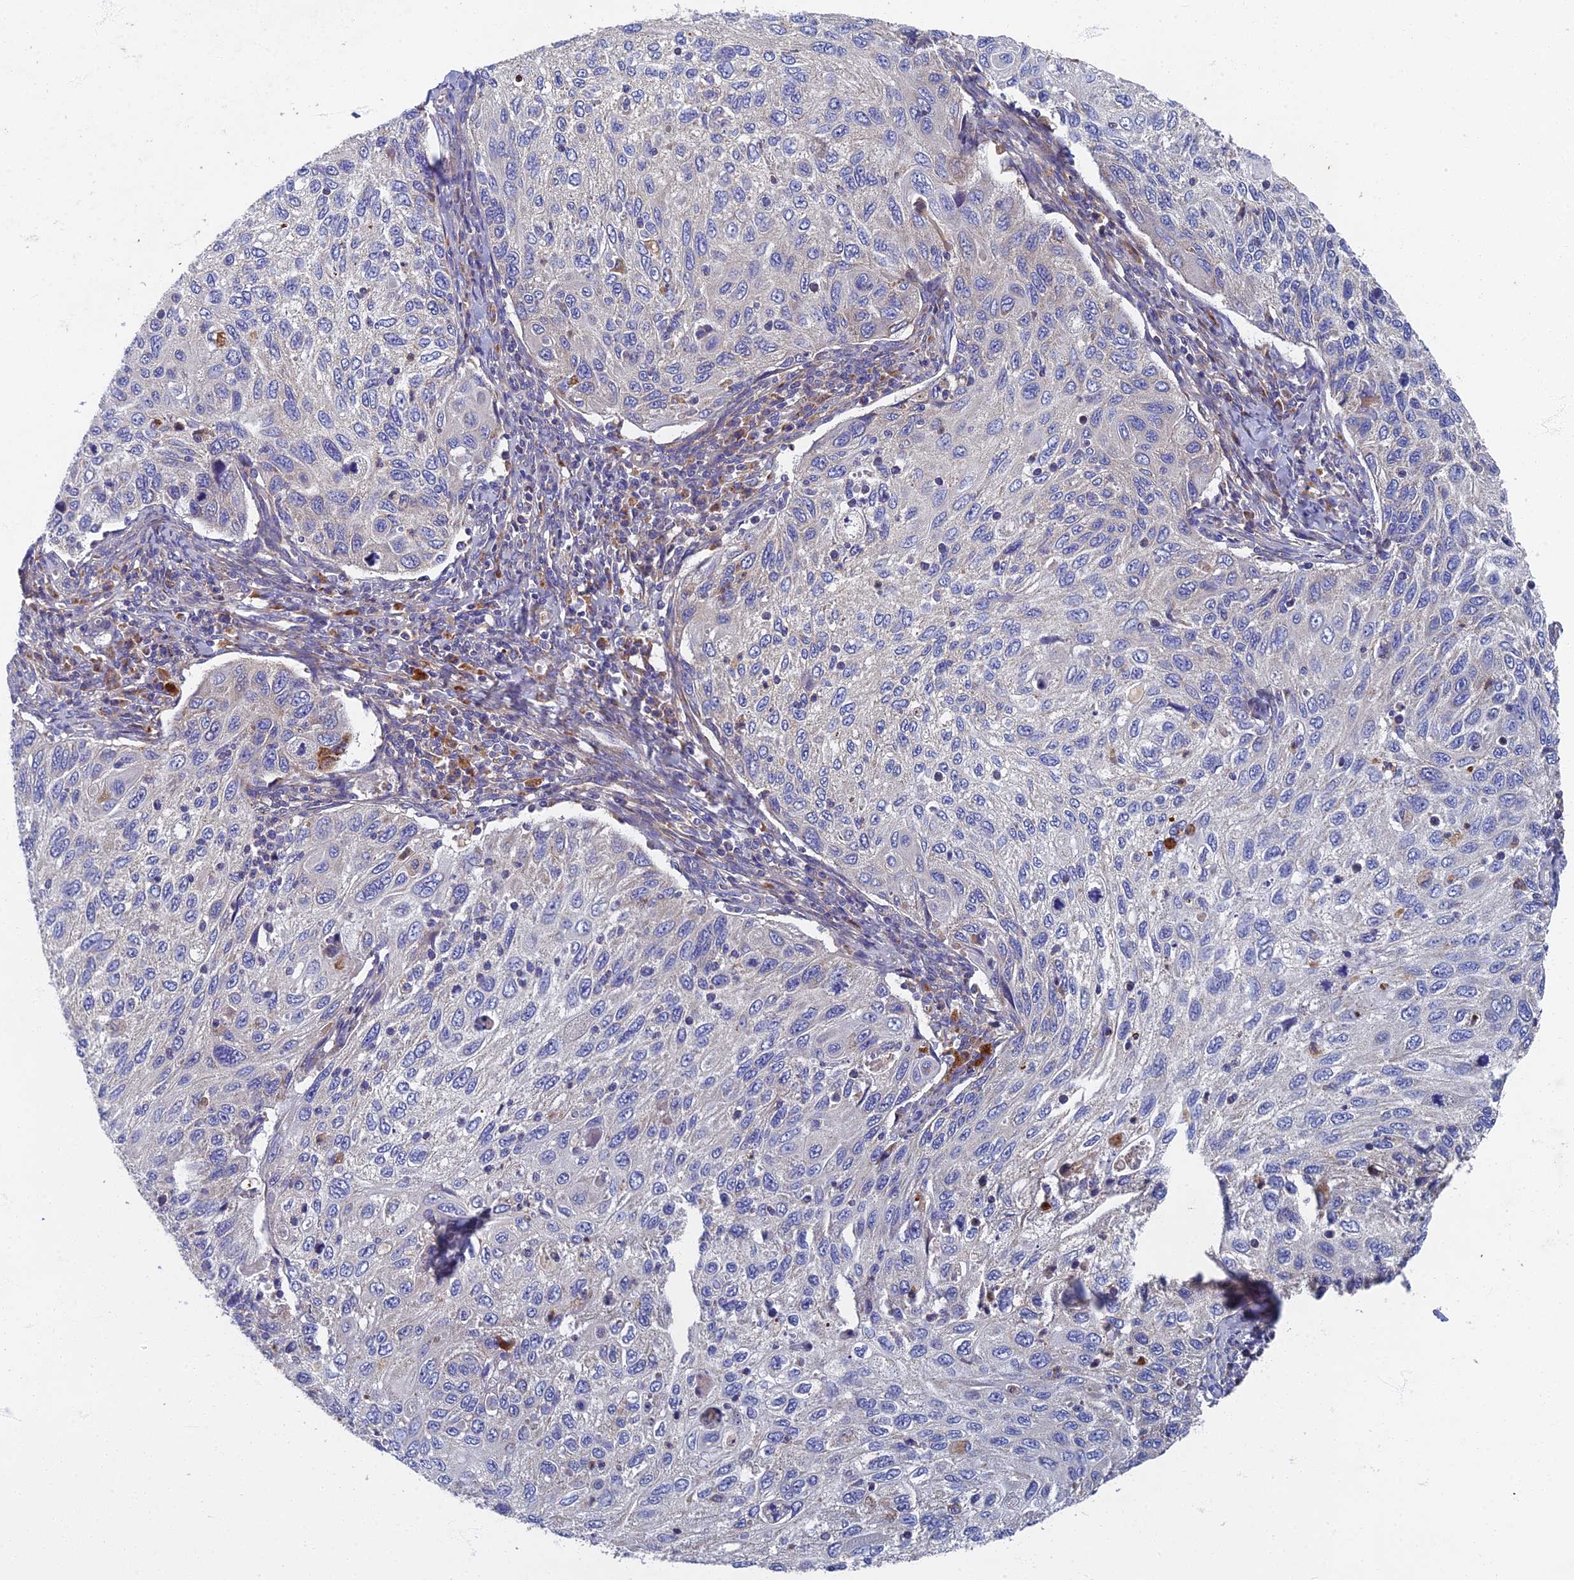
{"staining": {"intensity": "negative", "quantity": "none", "location": "none"}, "tissue": "cervical cancer", "cell_type": "Tumor cells", "image_type": "cancer", "snomed": [{"axis": "morphology", "description": "Squamous cell carcinoma, NOS"}, {"axis": "topography", "description": "Cervix"}], "caption": "High magnification brightfield microscopy of cervical squamous cell carcinoma stained with DAB (3,3'-diaminobenzidine) (brown) and counterstained with hematoxylin (blue): tumor cells show no significant positivity. The staining is performed using DAB brown chromogen with nuclei counter-stained in using hematoxylin.", "gene": "RNASEK", "patient": {"sex": "female", "age": 70}}